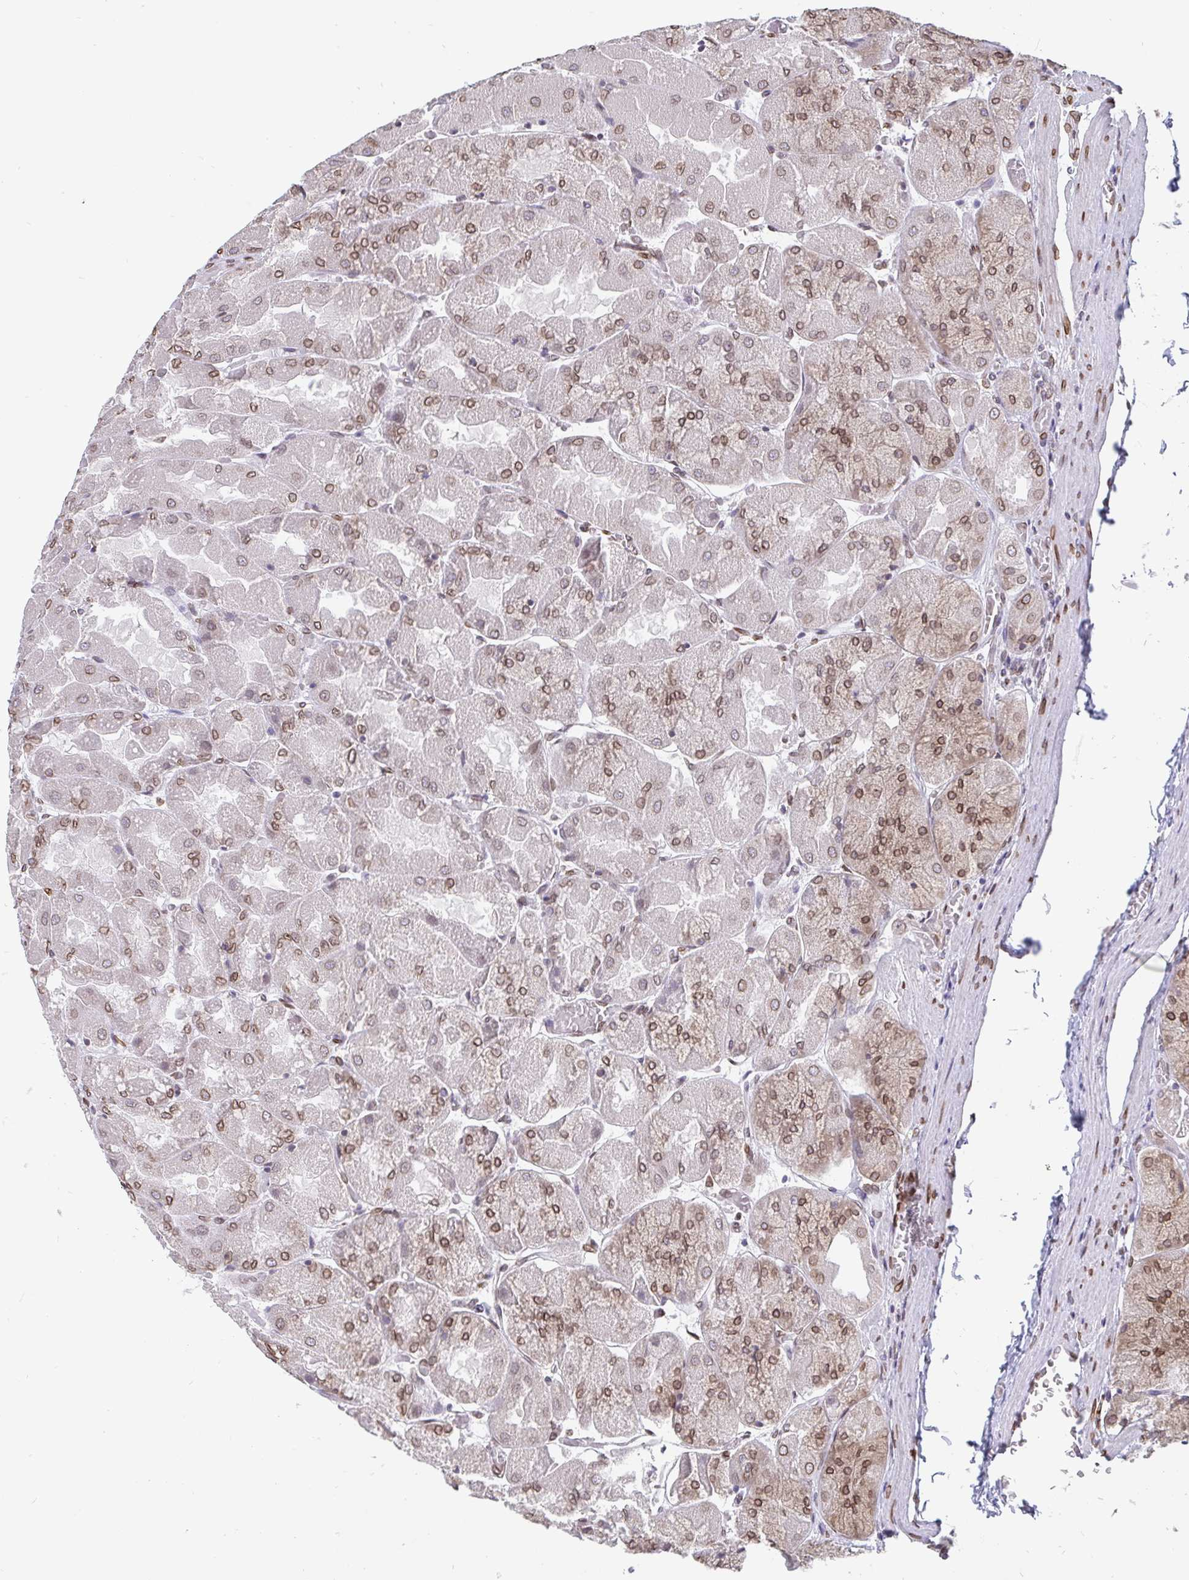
{"staining": {"intensity": "moderate", "quantity": "25%-75%", "location": "cytoplasmic/membranous,nuclear"}, "tissue": "stomach", "cell_type": "Glandular cells", "image_type": "normal", "snomed": [{"axis": "morphology", "description": "Normal tissue, NOS"}, {"axis": "topography", "description": "Stomach"}], "caption": "A brown stain labels moderate cytoplasmic/membranous,nuclear positivity of a protein in glandular cells of unremarkable stomach.", "gene": "EMD", "patient": {"sex": "female", "age": 61}}